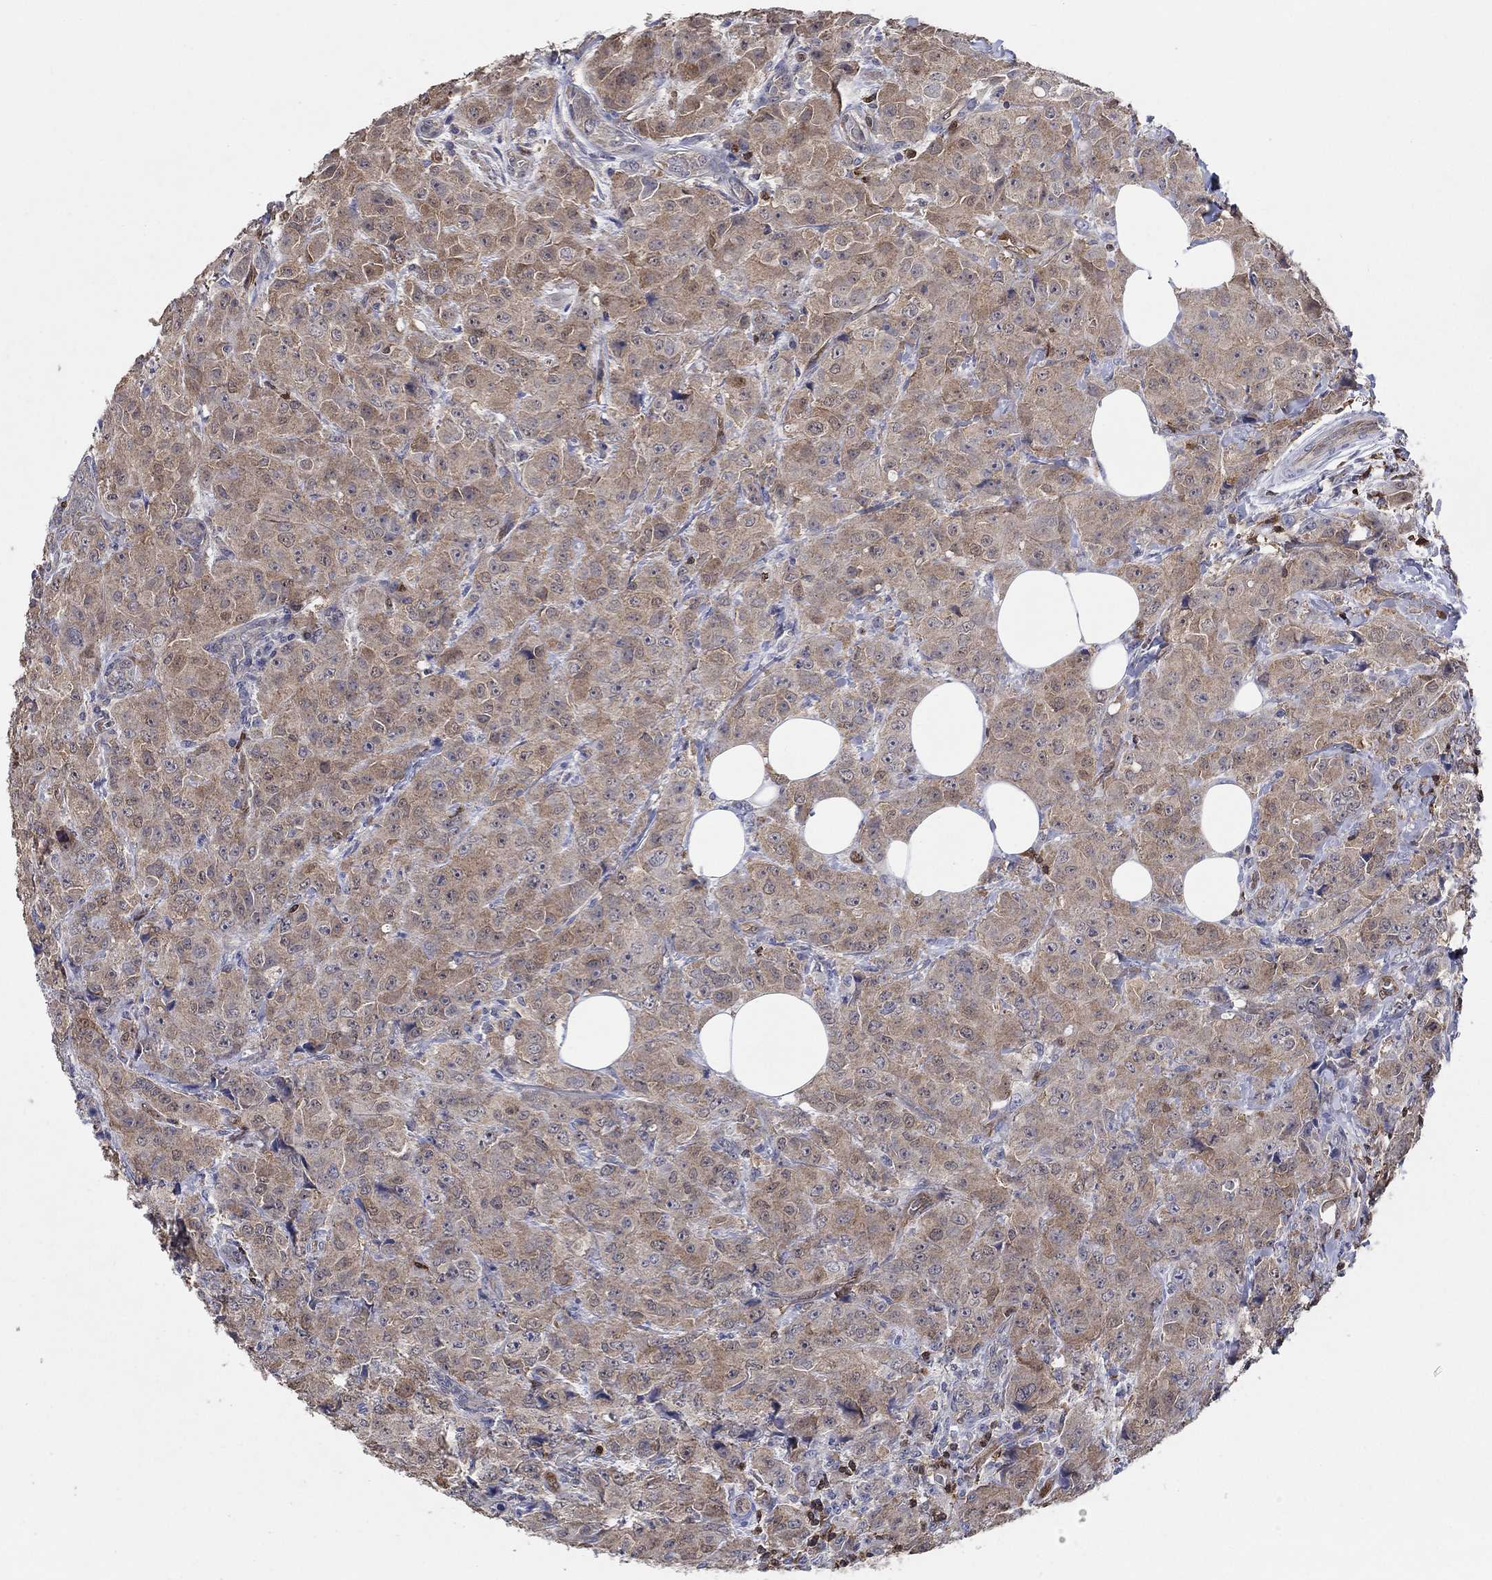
{"staining": {"intensity": "weak", "quantity": "25%-75%", "location": "cytoplasmic/membranous"}, "tissue": "breast cancer", "cell_type": "Tumor cells", "image_type": "cancer", "snomed": [{"axis": "morphology", "description": "Duct carcinoma"}, {"axis": "topography", "description": "Breast"}], "caption": "Human breast infiltrating ductal carcinoma stained with a brown dye shows weak cytoplasmic/membranous positive staining in approximately 25%-75% of tumor cells.", "gene": "AGFG2", "patient": {"sex": "female", "age": 43}}